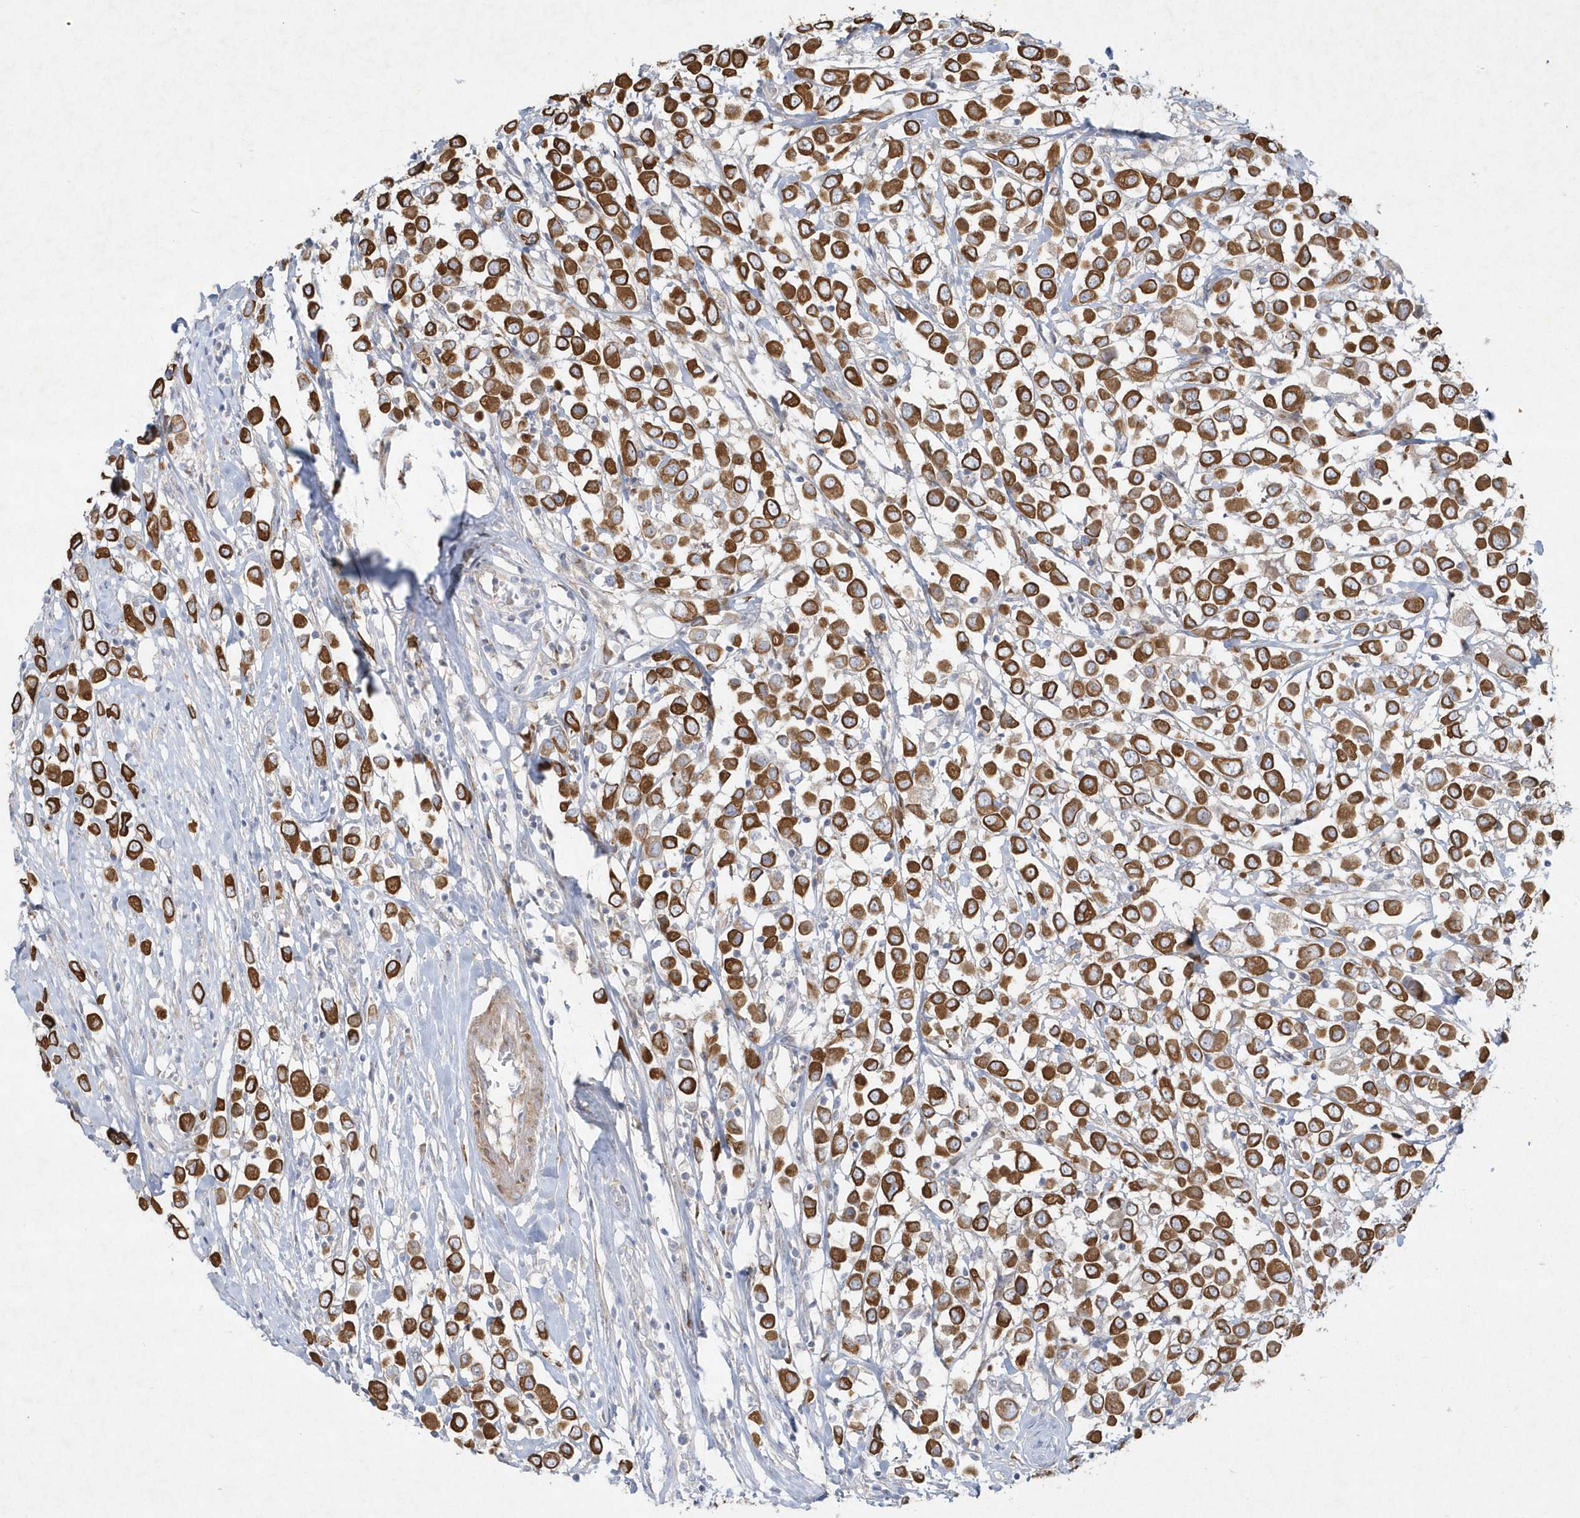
{"staining": {"intensity": "strong", "quantity": ">75%", "location": "cytoplasmic/membranous"}, "tissue": "breast cancer", "cell_type": "Tumor cells", "image_type": "cancer", "snomed": [{"axis": "morphology", "description": "Duct carcinoma"}, {"axis": "topography", "description": "Breast"}], "caption": "IHC of breast cancer demonstrates high levels of strong cytoplasmic/membranous positivity in about >75% of tumor cells.", "gene": "LARS1", "patient": {"sex": "female", "age": 61}}